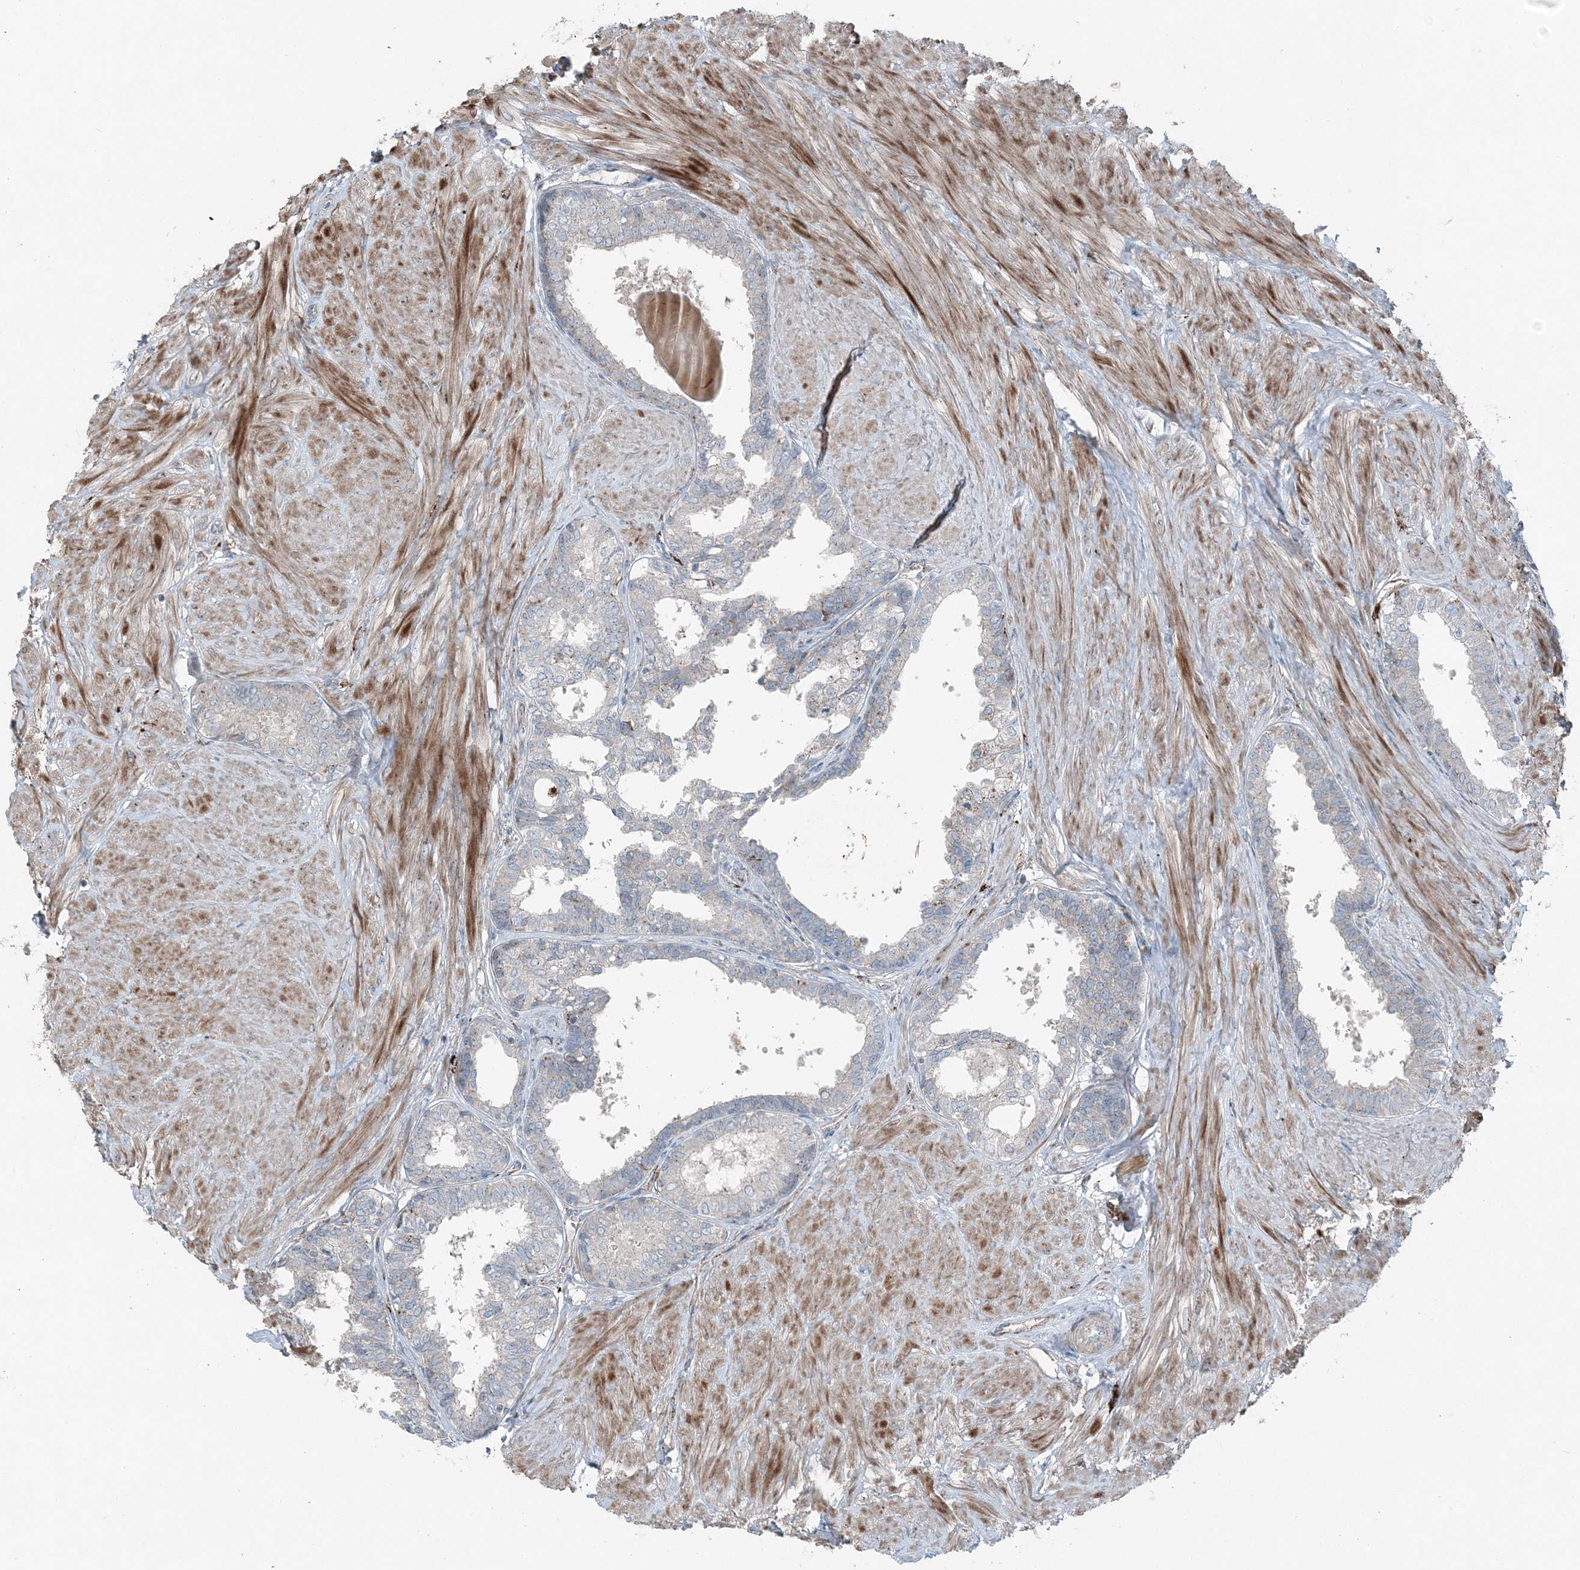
{"staining": {"intensity": "moderate", "quantity": "<25%", "location": "cytoplasmic/membranous"}, "tissue": "prostate", "cell_type": "Glandular cells", "image_type": "normal", "snomed": [{"axis": "morphology", "description": "Normal tissue, NOS"}, {"axis": "topography", "description": "Prostate"}], "caption": "Benign prostate shows moderate cytoplasmic/membranous positivity in approximately <25% of glandular cells, visualized by immunohistochemistry. (DAB (3,3'-diaminobenzidine) IHC with brightfield microscopy, high magnification).", "gene": "KY", "patient": {"sex": "male", "age": 48}}